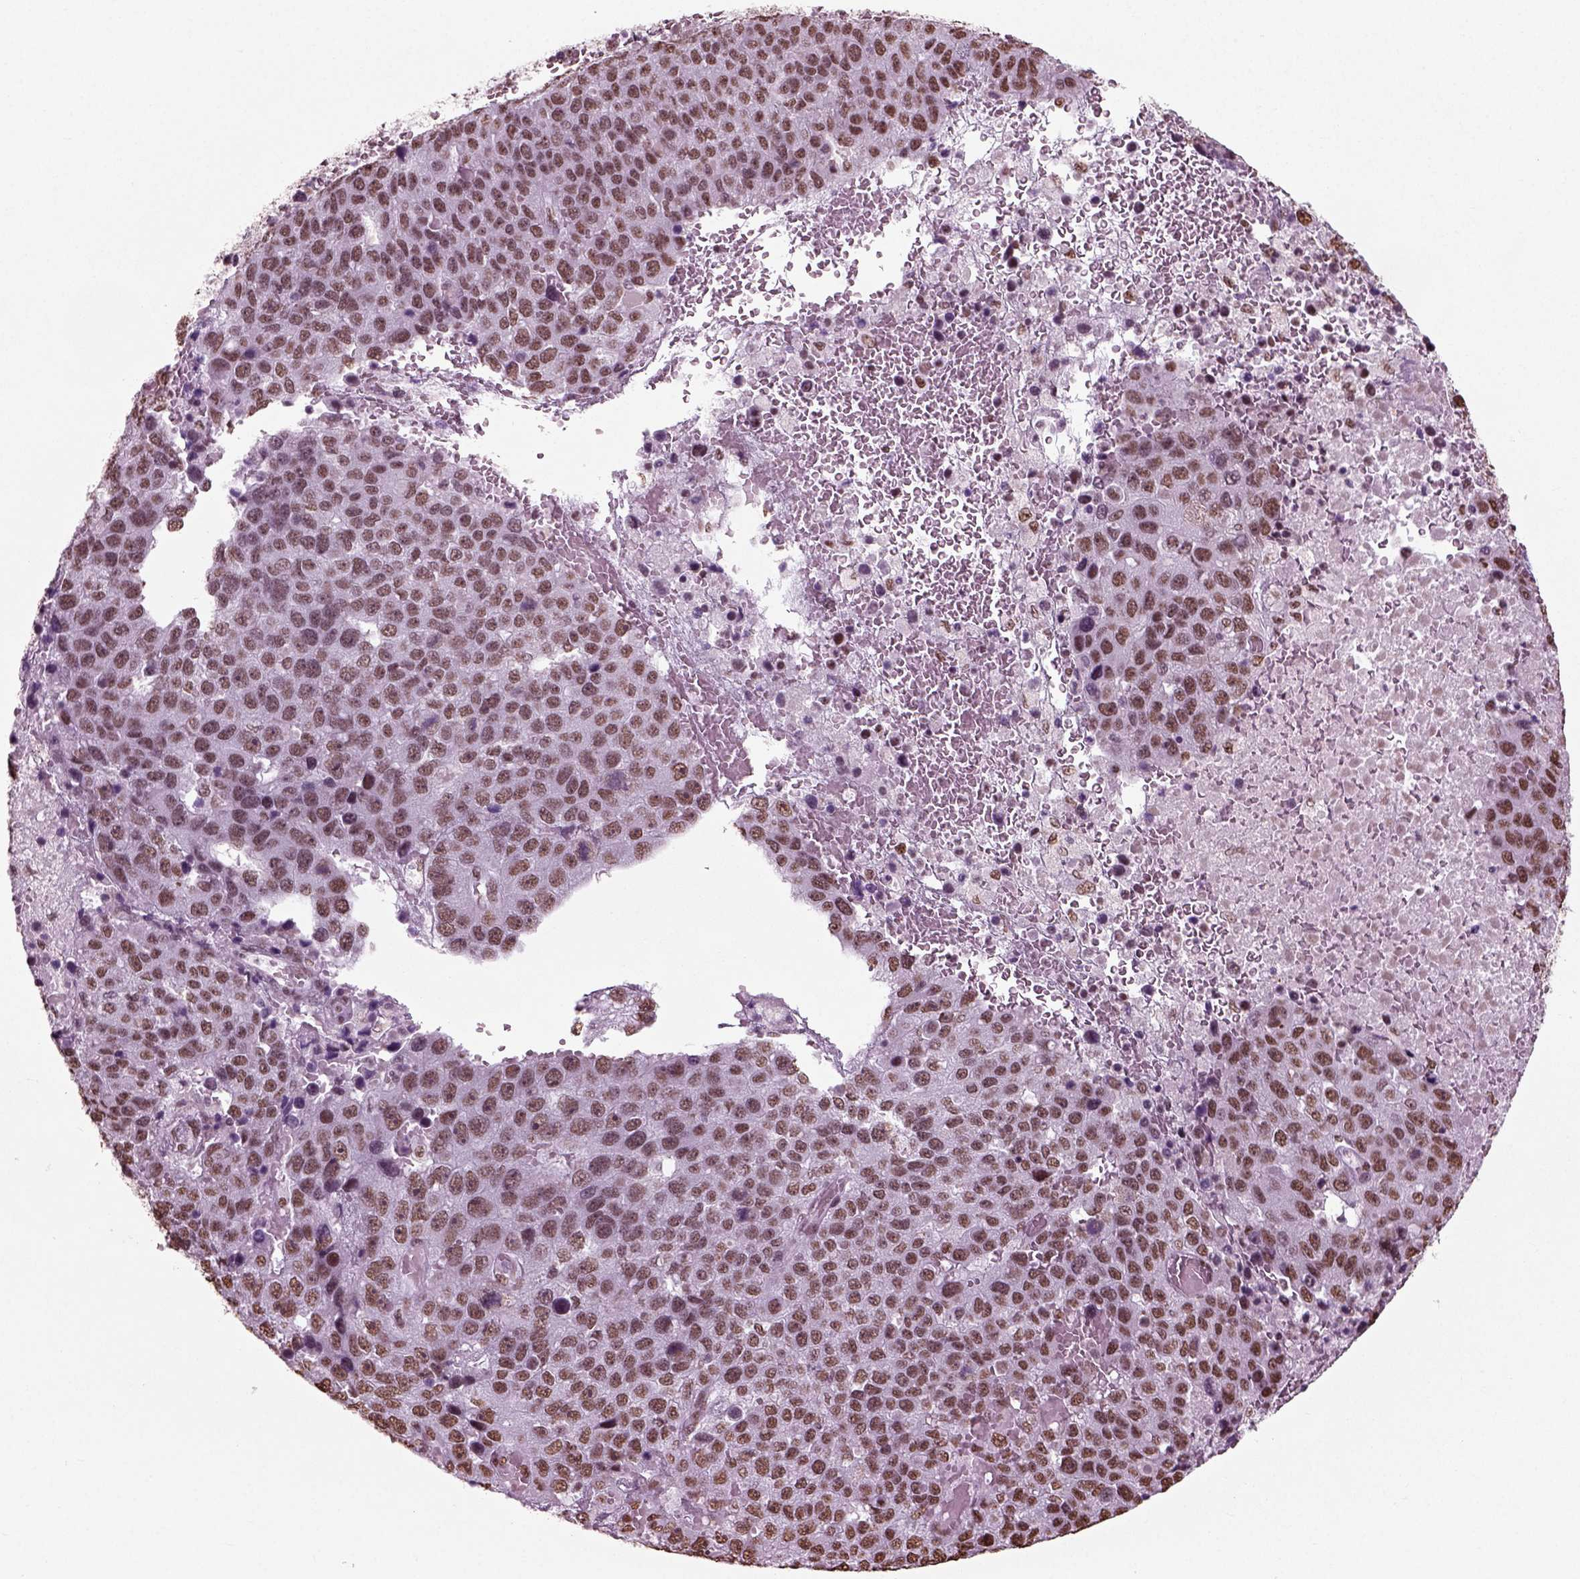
{"staining": {"intensity": "moderate", "quantity": "<25%", "location": "nuclear"}, "tissue": "pancreatic cancer", "cell_type": "Tumor cells", "image_type": "cancer", "snomed": [{"axis": "morphology", "description": "Adenocarcinoma, NOS"}, {"axis": "topography", "description": "Pancreas"}], "caption": "IHC of pancreatic cancer (adenocarcinoma) displays low levels of moderate nuclear staining in approximately <25% of tumor cells.", "gene": "POLR1H", "patient": {"sex": "female", "age": 61}}